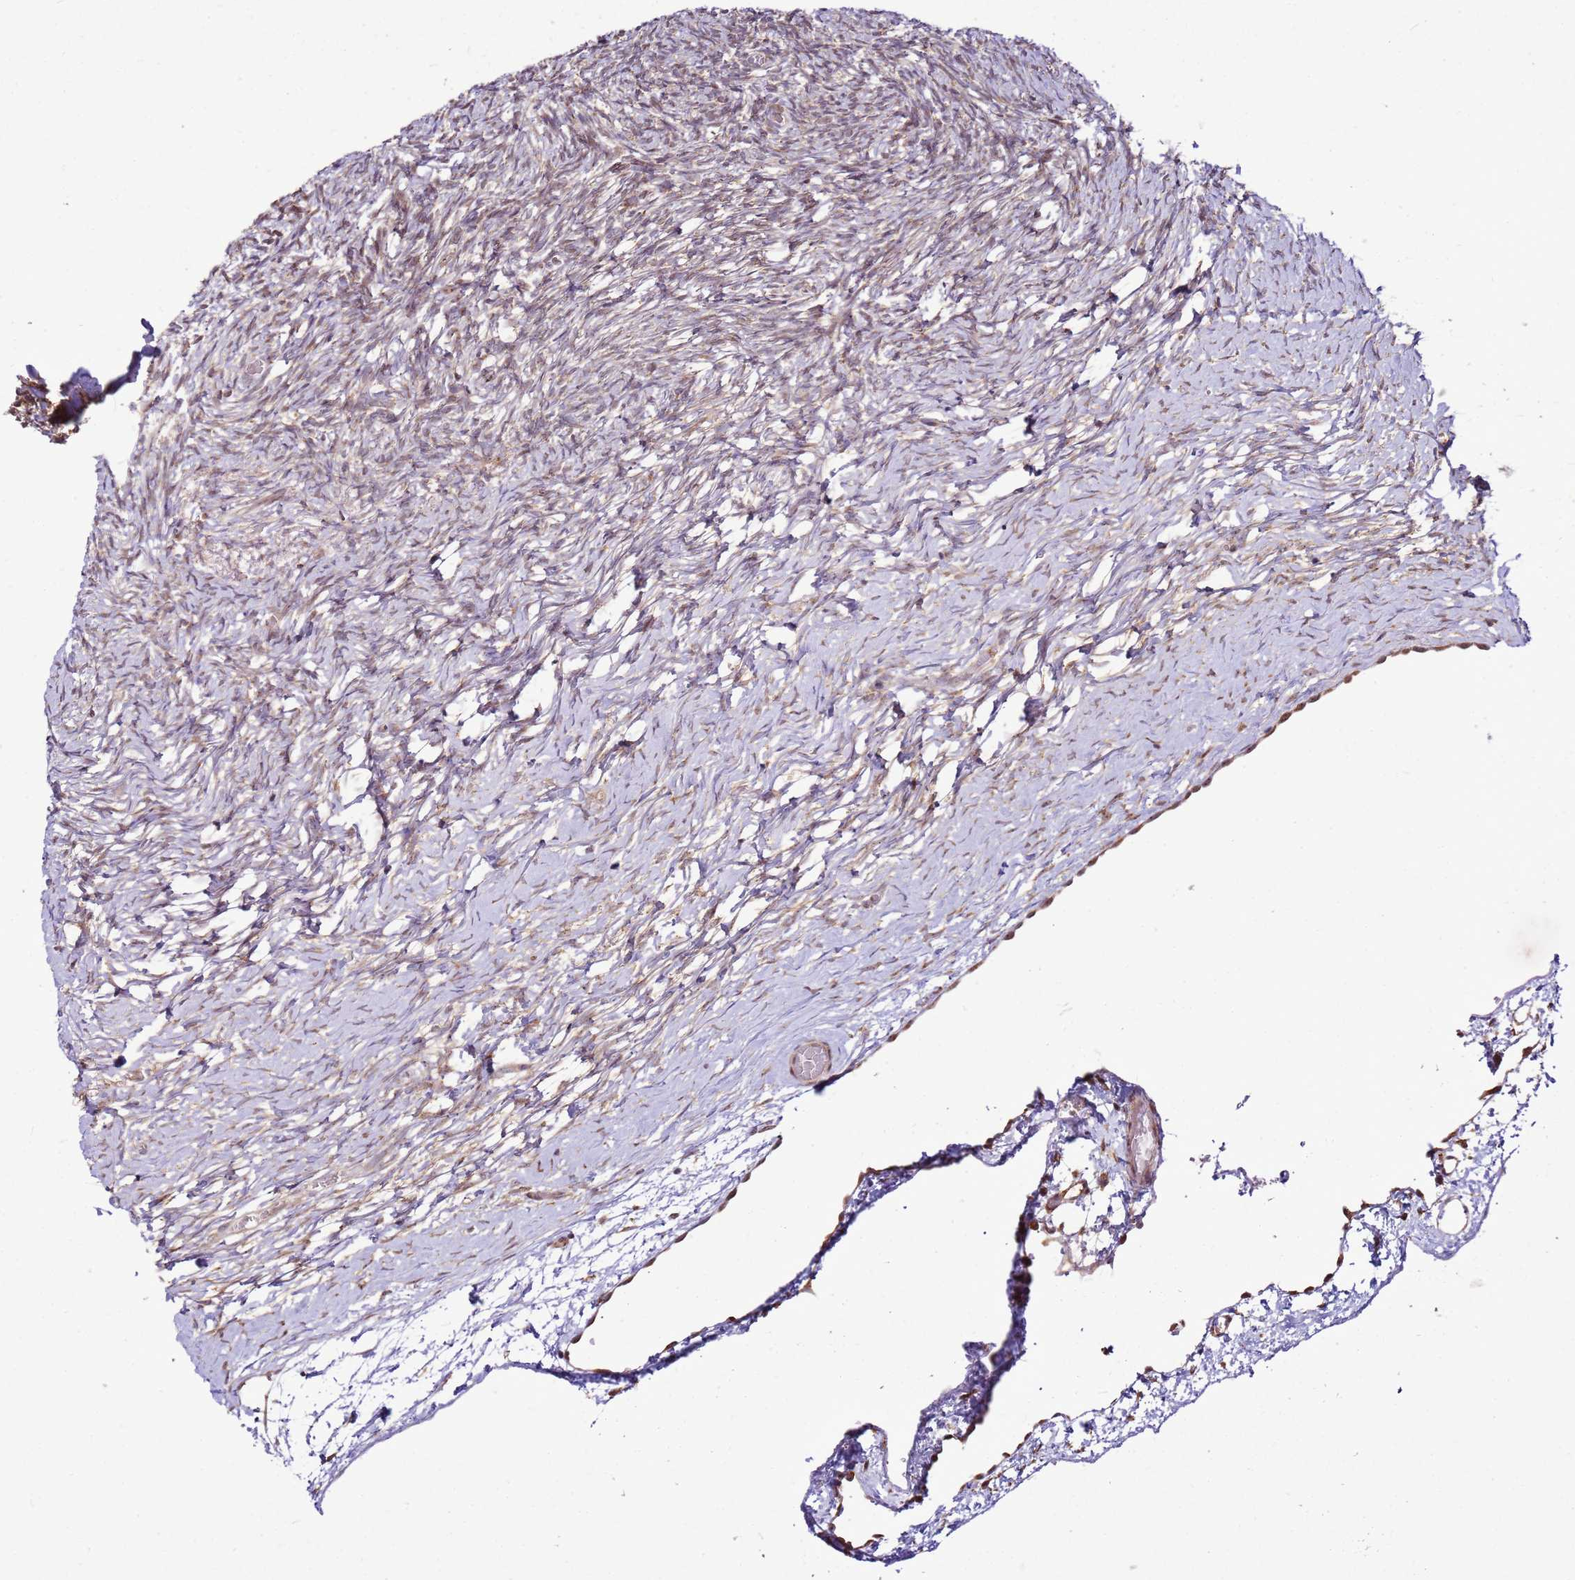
{"staining": {"intensity": "moderate", "quantity": ">75%", "location": "cytoplasmic/membranous"}, "tissue": "ovary", "cell_type": "Ovarian stroma cells", "image_type": "normal", "snomed": [{"axis": "morphology", "description": "Normal tissue, NOS"}, {"axis": "topography", "description": "Ovary"}], "caption": "Protein analysis of normal ovary demonstrates moderate cytoplasmic/membranous staining in approximately >75% of ovarian stroma cells.", "gene": "RASA3", "patient": {"sex": "female", "age": 39}}